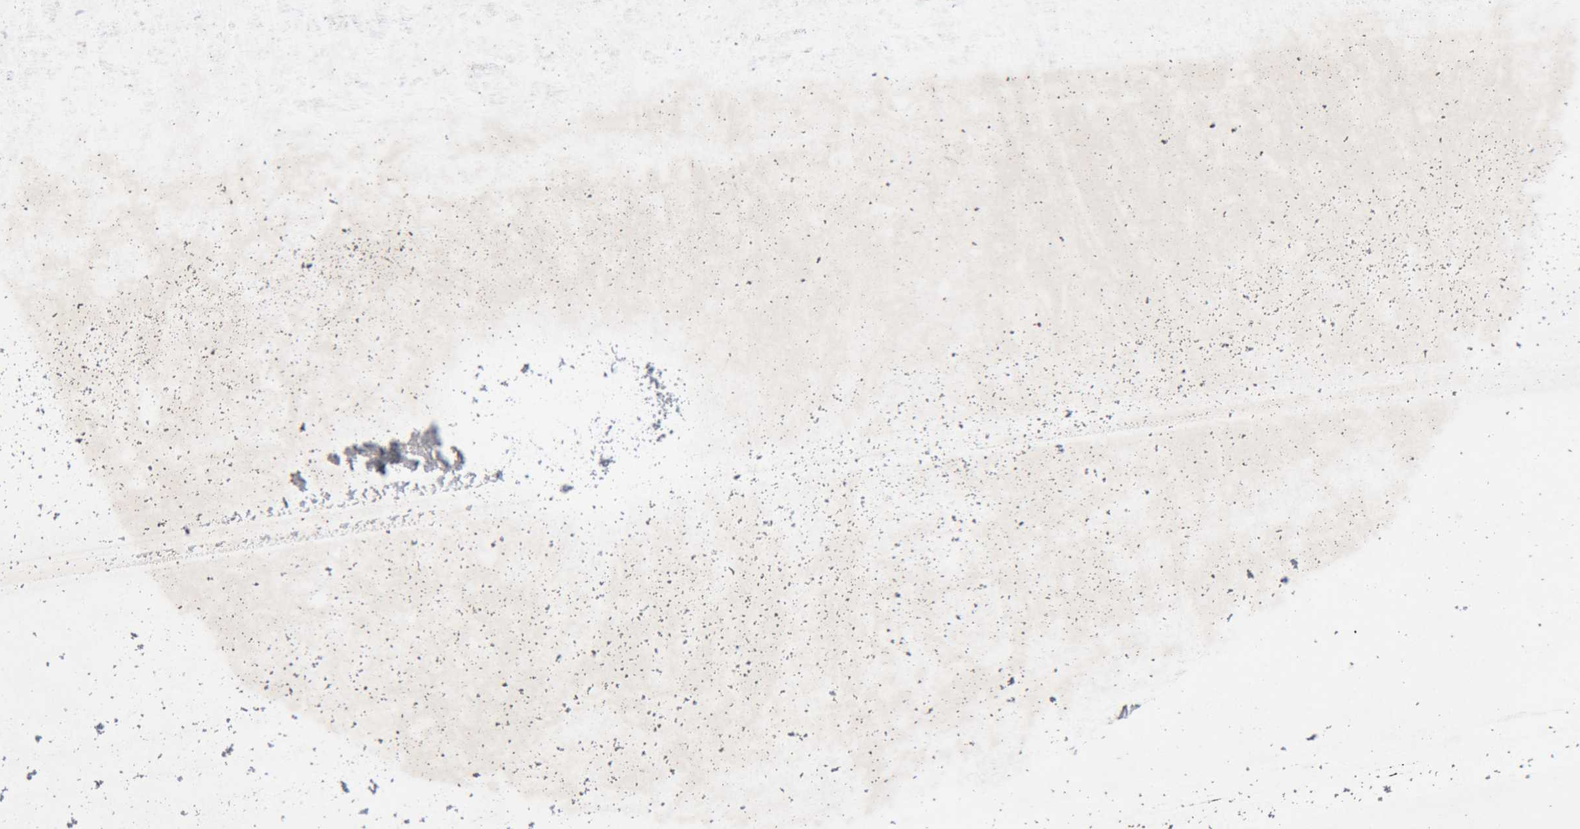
{"staining": {"intensity": "moderate", "quantity": ">75%", "location": "cytoplasmic/membranous"}, "tissue": "prostate cancer", "cell_type": "Tumor cells", "image_type": "cancer", "snomed": [{"axis": "morphology", "description": "Adenocarcinoma, High grade"}, {"axis": "topography", "description": "Prostate"}], "caption": "Prostate adenocarcinoma (high-grade) stained with a brown dye exhibits moderate cytoplasmic/membranous positive positivity in approximately >75% of tumor cells.", "gene": "KIF21B", "patient": {"sex": "male", "age": 60}}